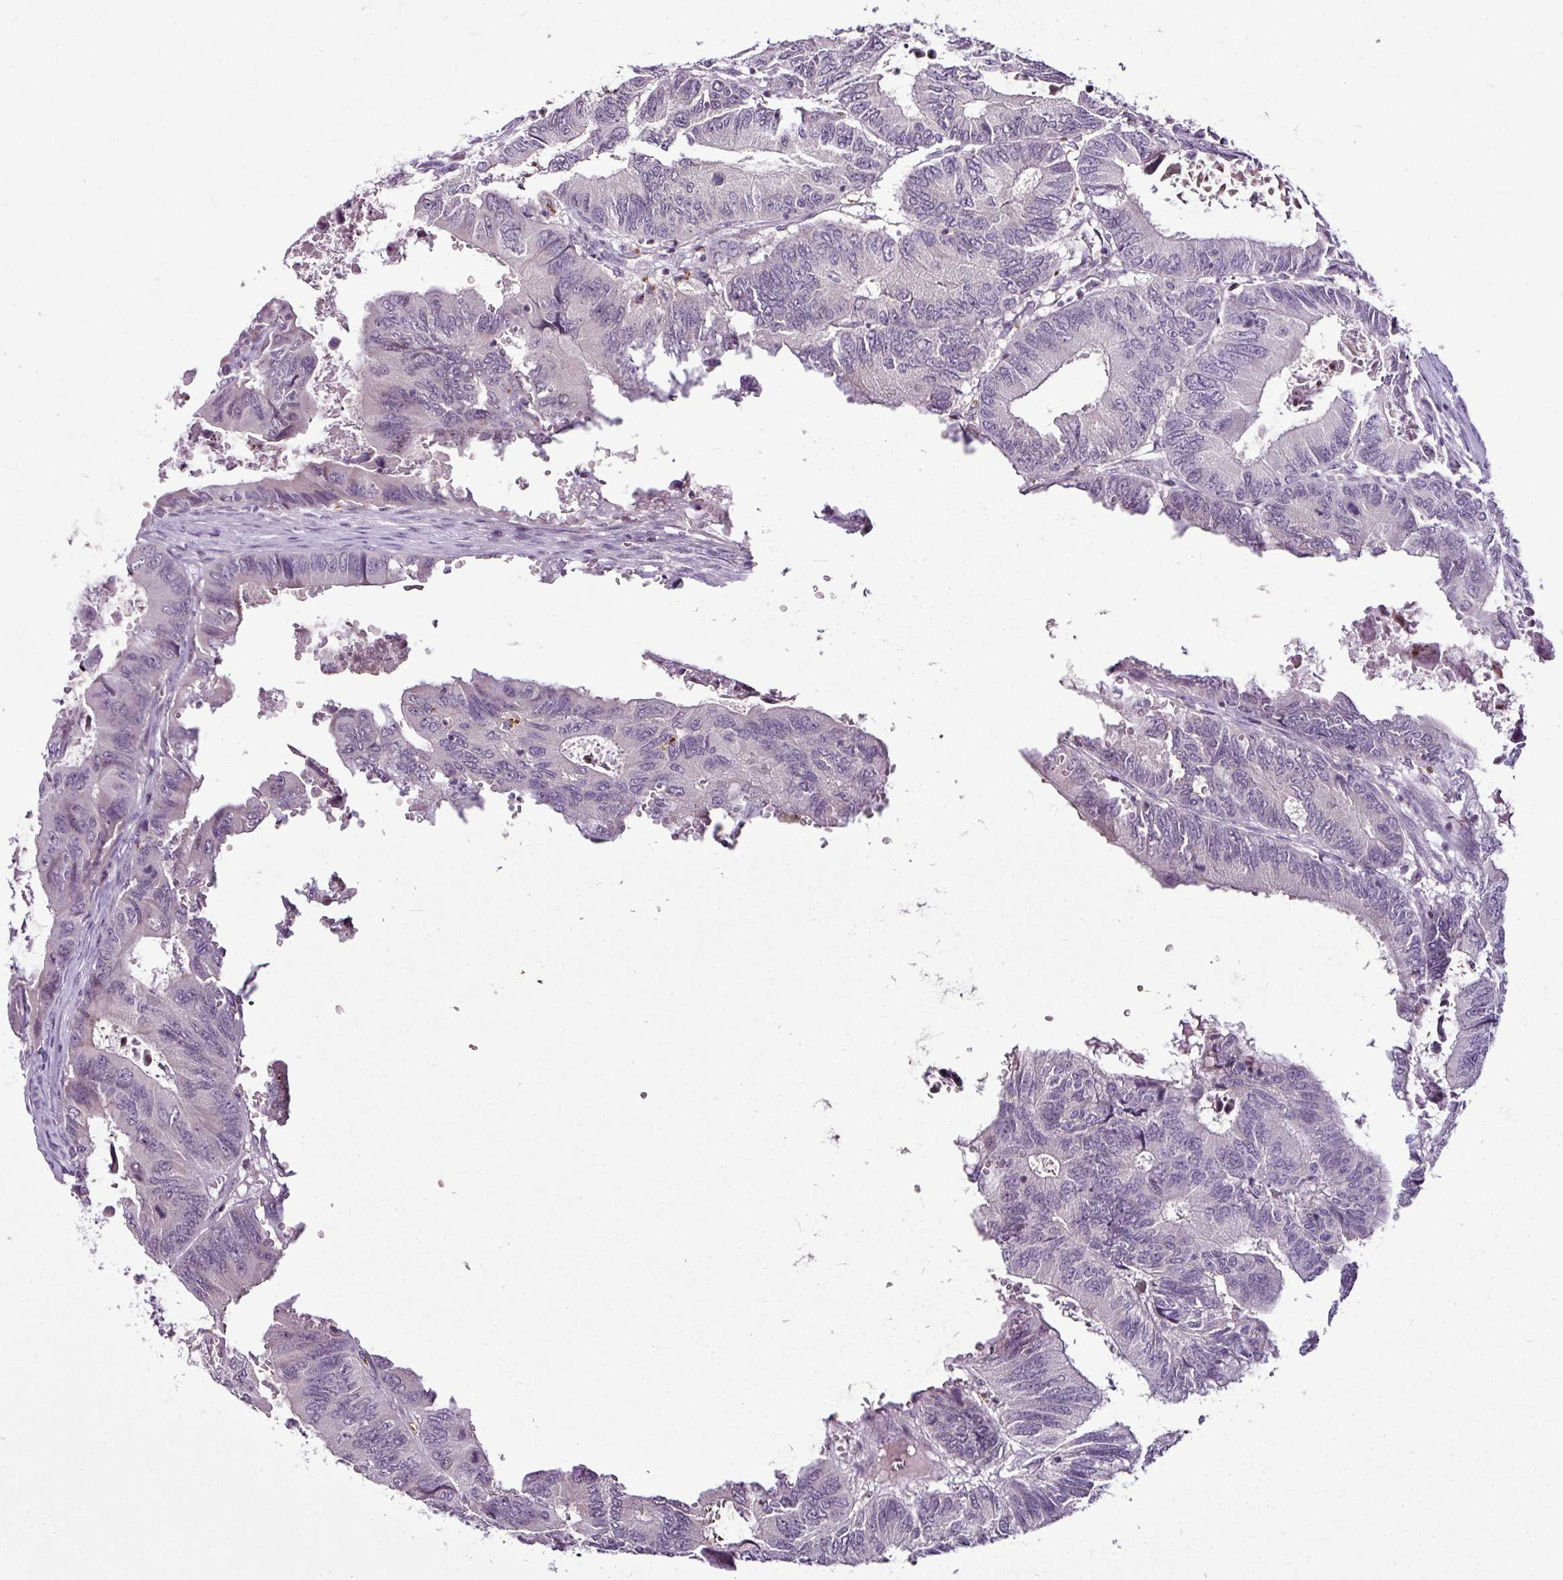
{"staining": {"intensity": "negative", "quantity": "none", "location": "none"}, "tissue": "colorectal cancer", "cell_type": "Tumor cells", "image_type": "cancer", "snomed": [{"axis": "morphology", "description": "Adenocarcinoma, NOS"}, {"axis": "topography", "description": "Colon"}], "caption": "An image of colorectal cancer (adenocarcinoma) stained for a protein exhibits no brown staining in tumor cells.", "gene": "TEX30", "patient": {"sex": "male", "age": 85}}